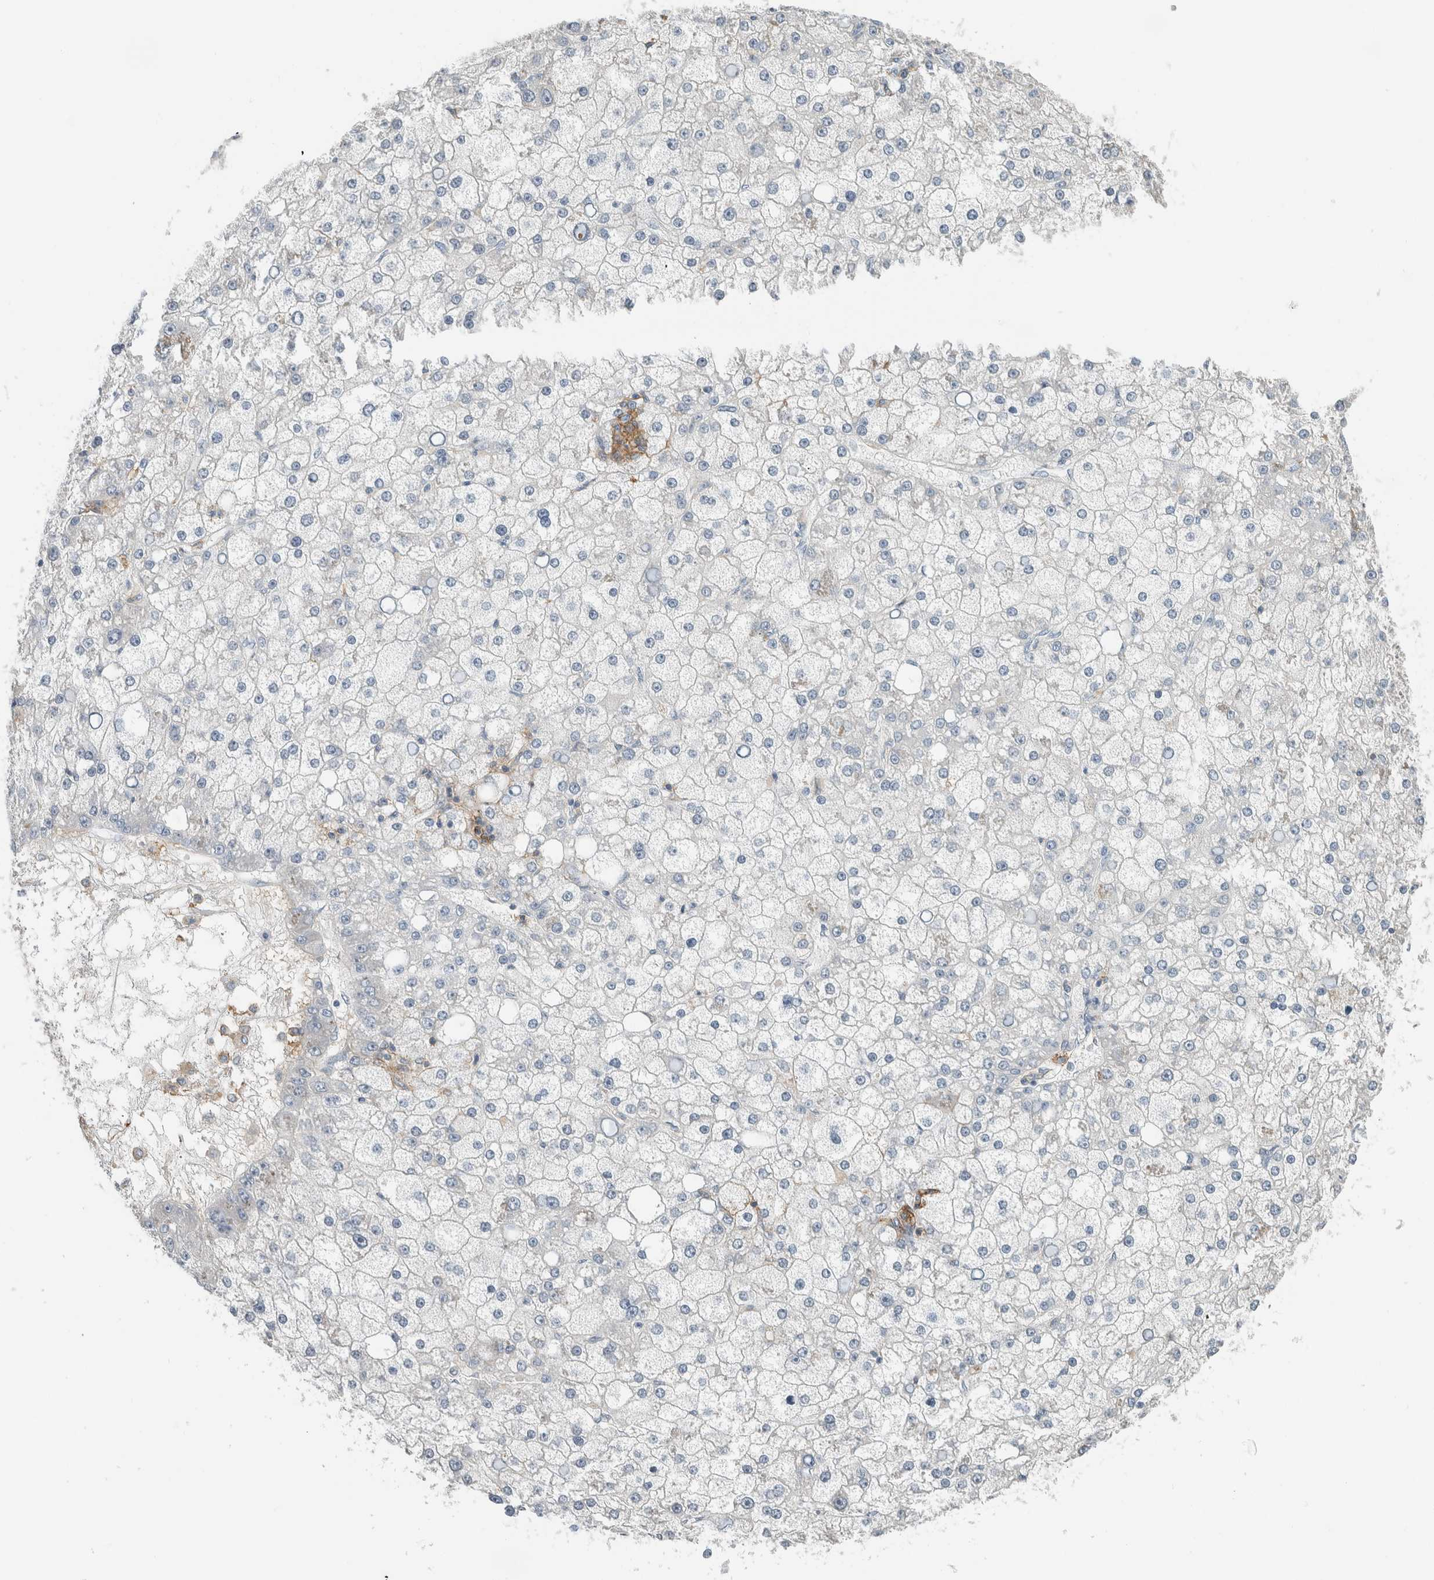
{"staining": {"intensity": "negative", "quantity": "none", "location": "none"}, "tissue": "liver cancer", "cell_type": "Tumor cells", "image_type": "cancer", "snomed": [{"axis": "morphology", "description": "Carcinoma, Hepatocellular, NOS"}, {"axis": "topography", "description": "Liver"}], "caption": "Tumor cells show no significant expression in hepatocellular carcinoma (liver).", "gene": "ERCC6L2", "patient": {"sex": "male", "age": 67}}